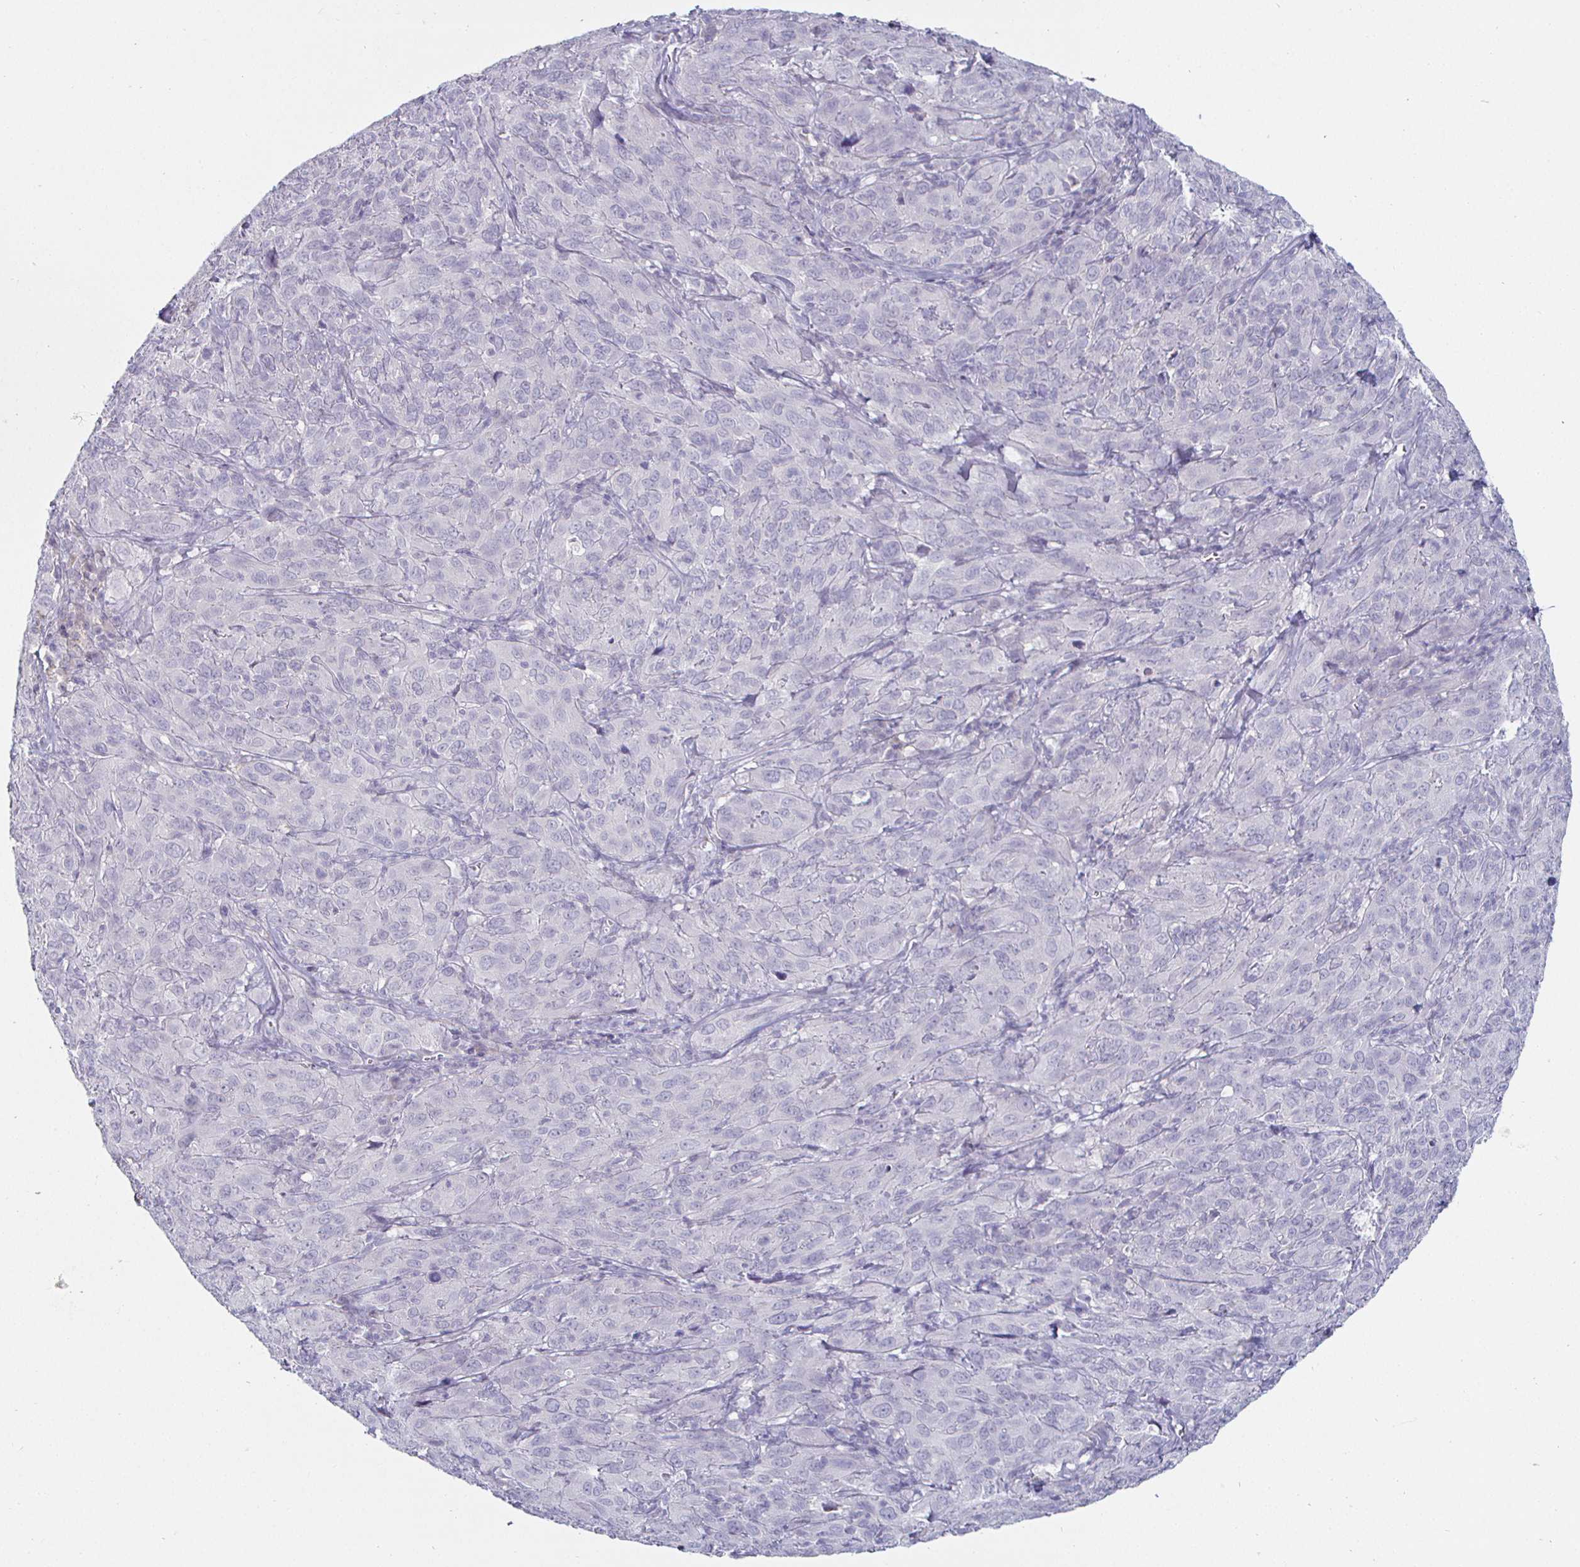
{"staining": {"intensity": "negative", "quantity": "none", "location": "none"}, "tissue": "cervical cancer", "cell_type": "Tumor cells", "image_type": "cancer", "snomed": [{"axis": "morphology", "description": "Normal tissue, NOS"}, {"axis": "morphology", "description": "Squamous cell carcinoma, NOS"}, {"axis": "topography", "description": "Cervix"}], "caption": "Tumor cells are negative for protein expression in human cervical squamous cell carcinoma.", "gene": "ENPP1", "patient": {"sex": "female", "age": 51}}